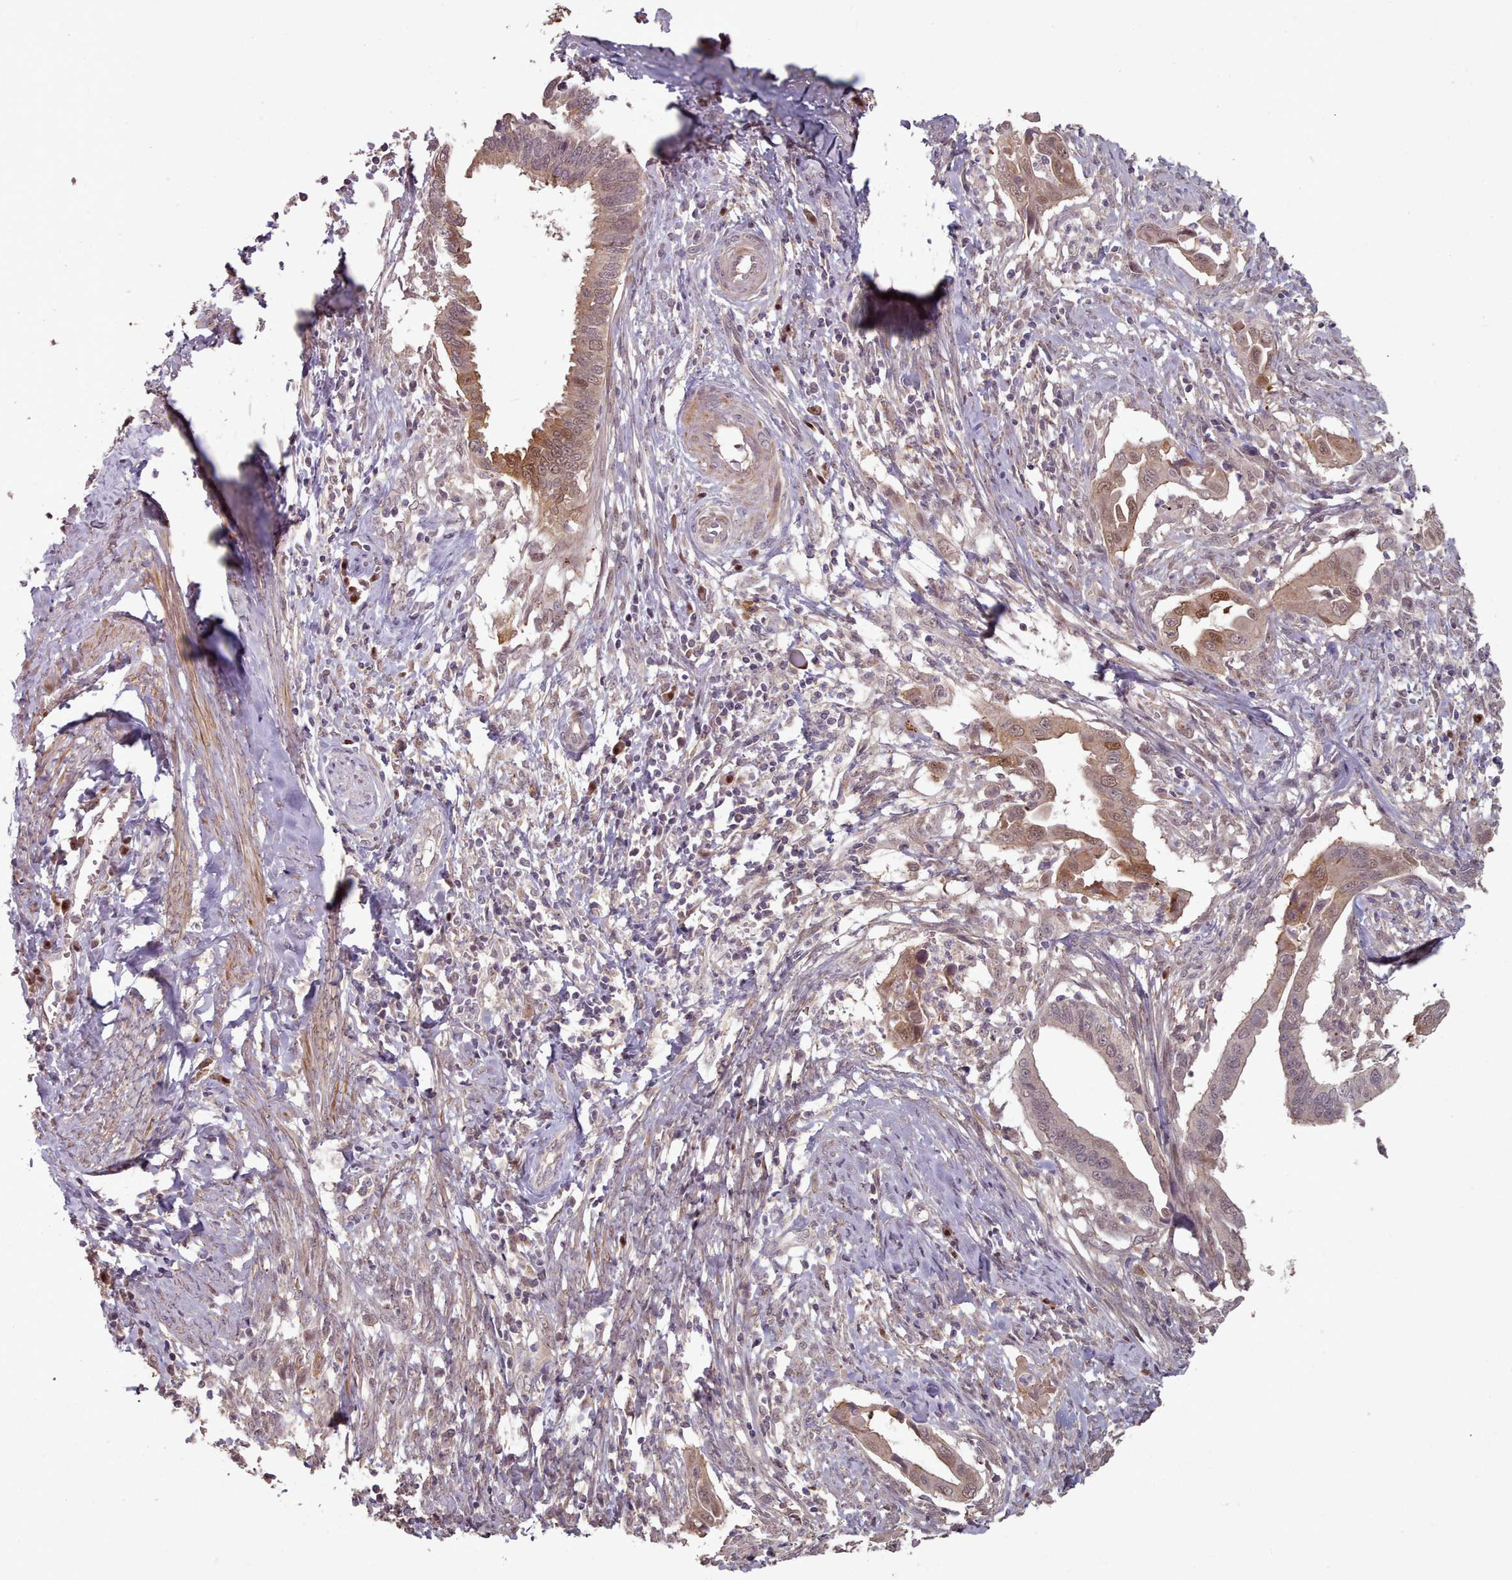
{"staining": {"intensity": "moderate", "quantity": "25%-75%", "location": "cytoplasmic/membranous,nuclear"}, "tissue": "cervical cancer", "cell_type": "Tumor cells", "image_type": "cancer", "snomed": [{"axis": "morphology", "description": "Adenocarcinoma, NOS"}, {"axis": "topography", "description": "Cervix"}], "caption": "IHC of adenocarcinoma (cervical) reveals medium levels of moderate cytoplasmic/membranous and nuclear expression in approximately 25%-75% of tumor cells.", "gene": "ERCC6L", "patient": {"sex": "female", "age": 42}}